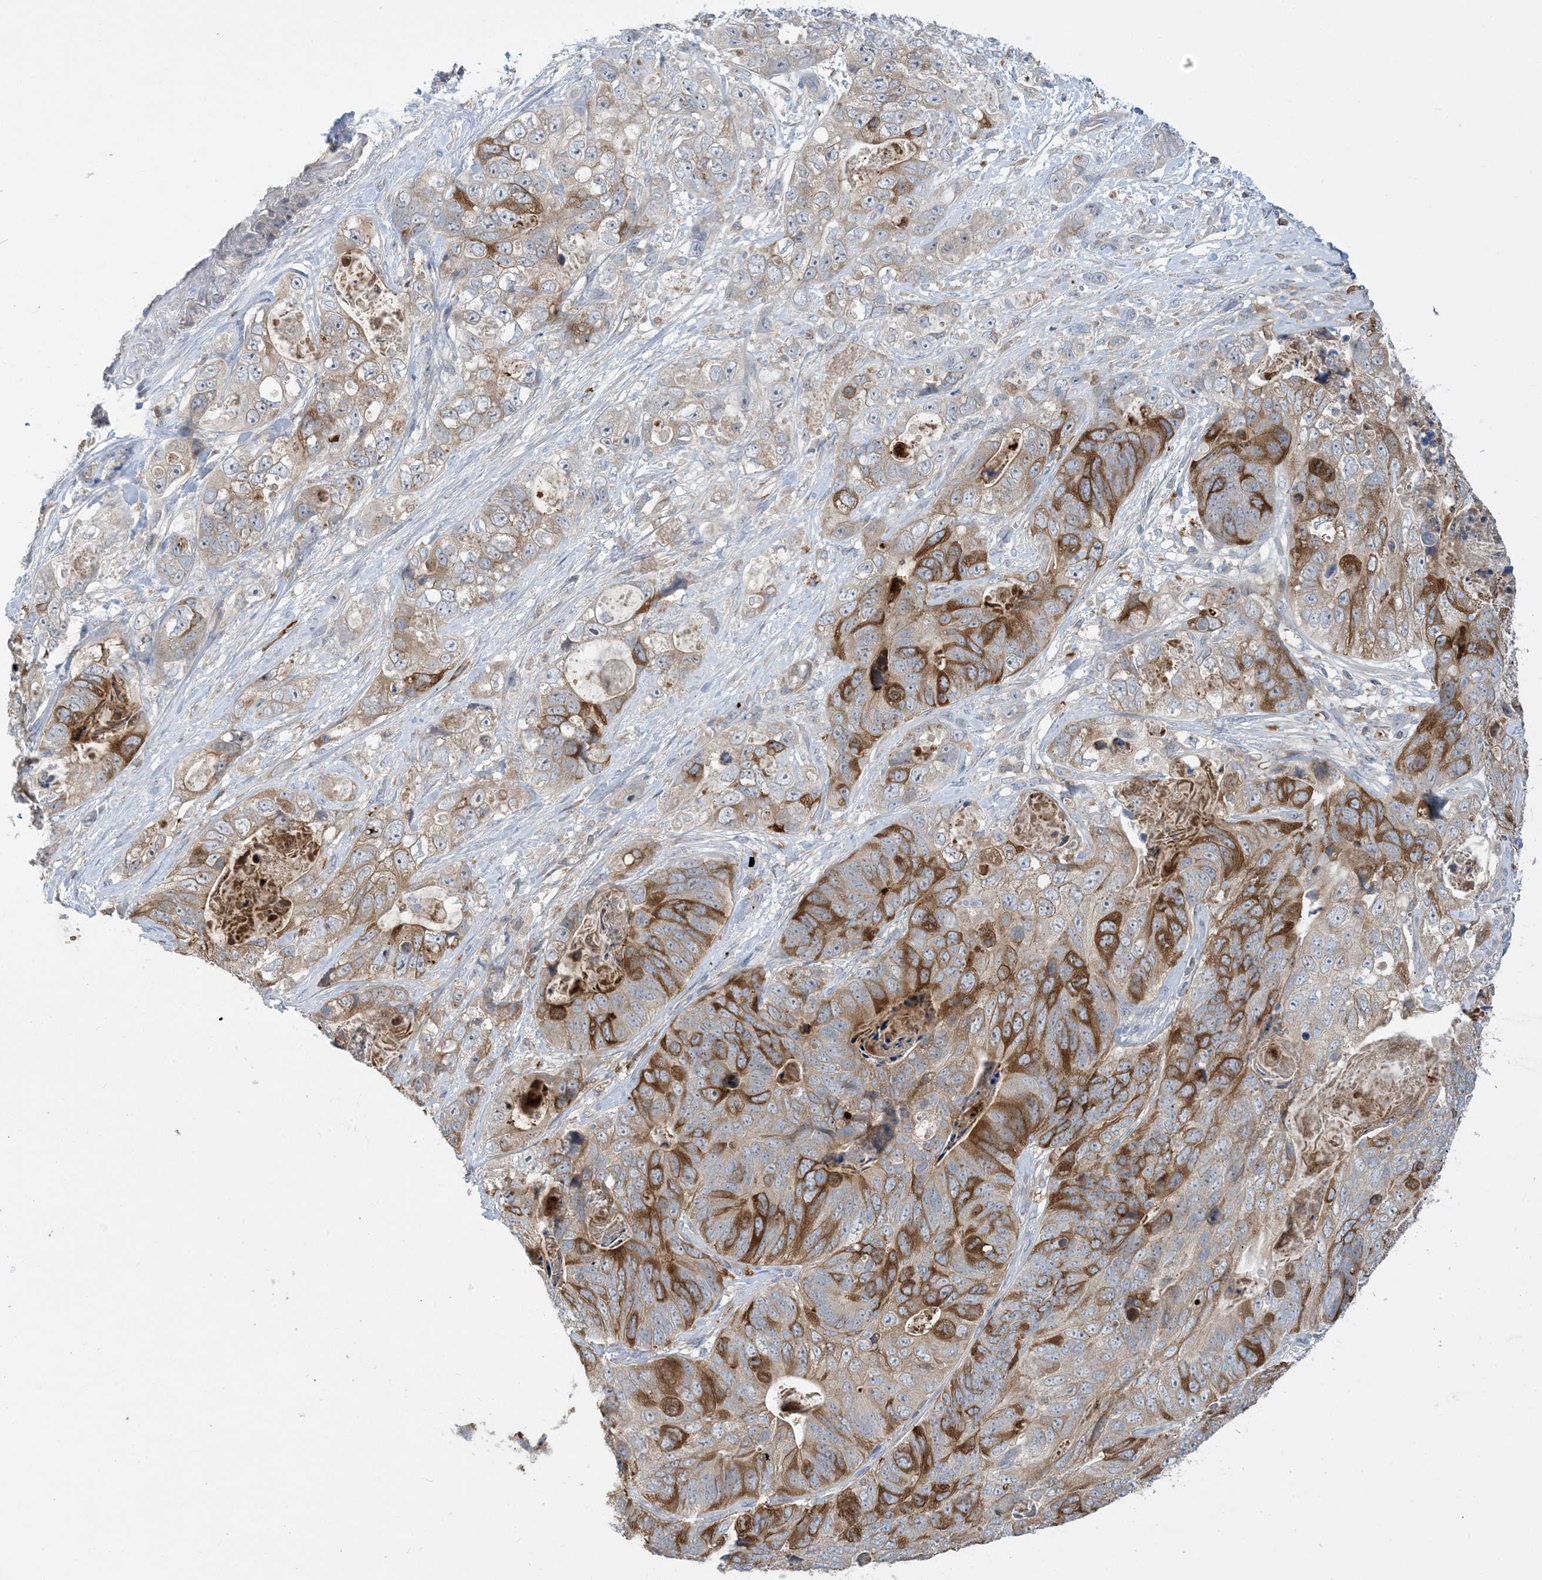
{"staining": {"intensity": "strong", "quantity": "<25%", "location": "cytoplasmic/membranous"}, "tissue": "stomach cancer", "cell_type": "Tumor cells", "image_type": "cancer", "snomed": [{"axis": "morphology", "description": "Adenocarcinoma, NOS"}, {"axis": "topography", "description": "Stomach"}], "caption": "DAB immunohistochemical staining of stomach cancer displays strong cytoplasmic/membranous protein staining in about <25% of tumor cells.", "gene": "AOC1", "patient": {"sex": "female", "age": 89}}